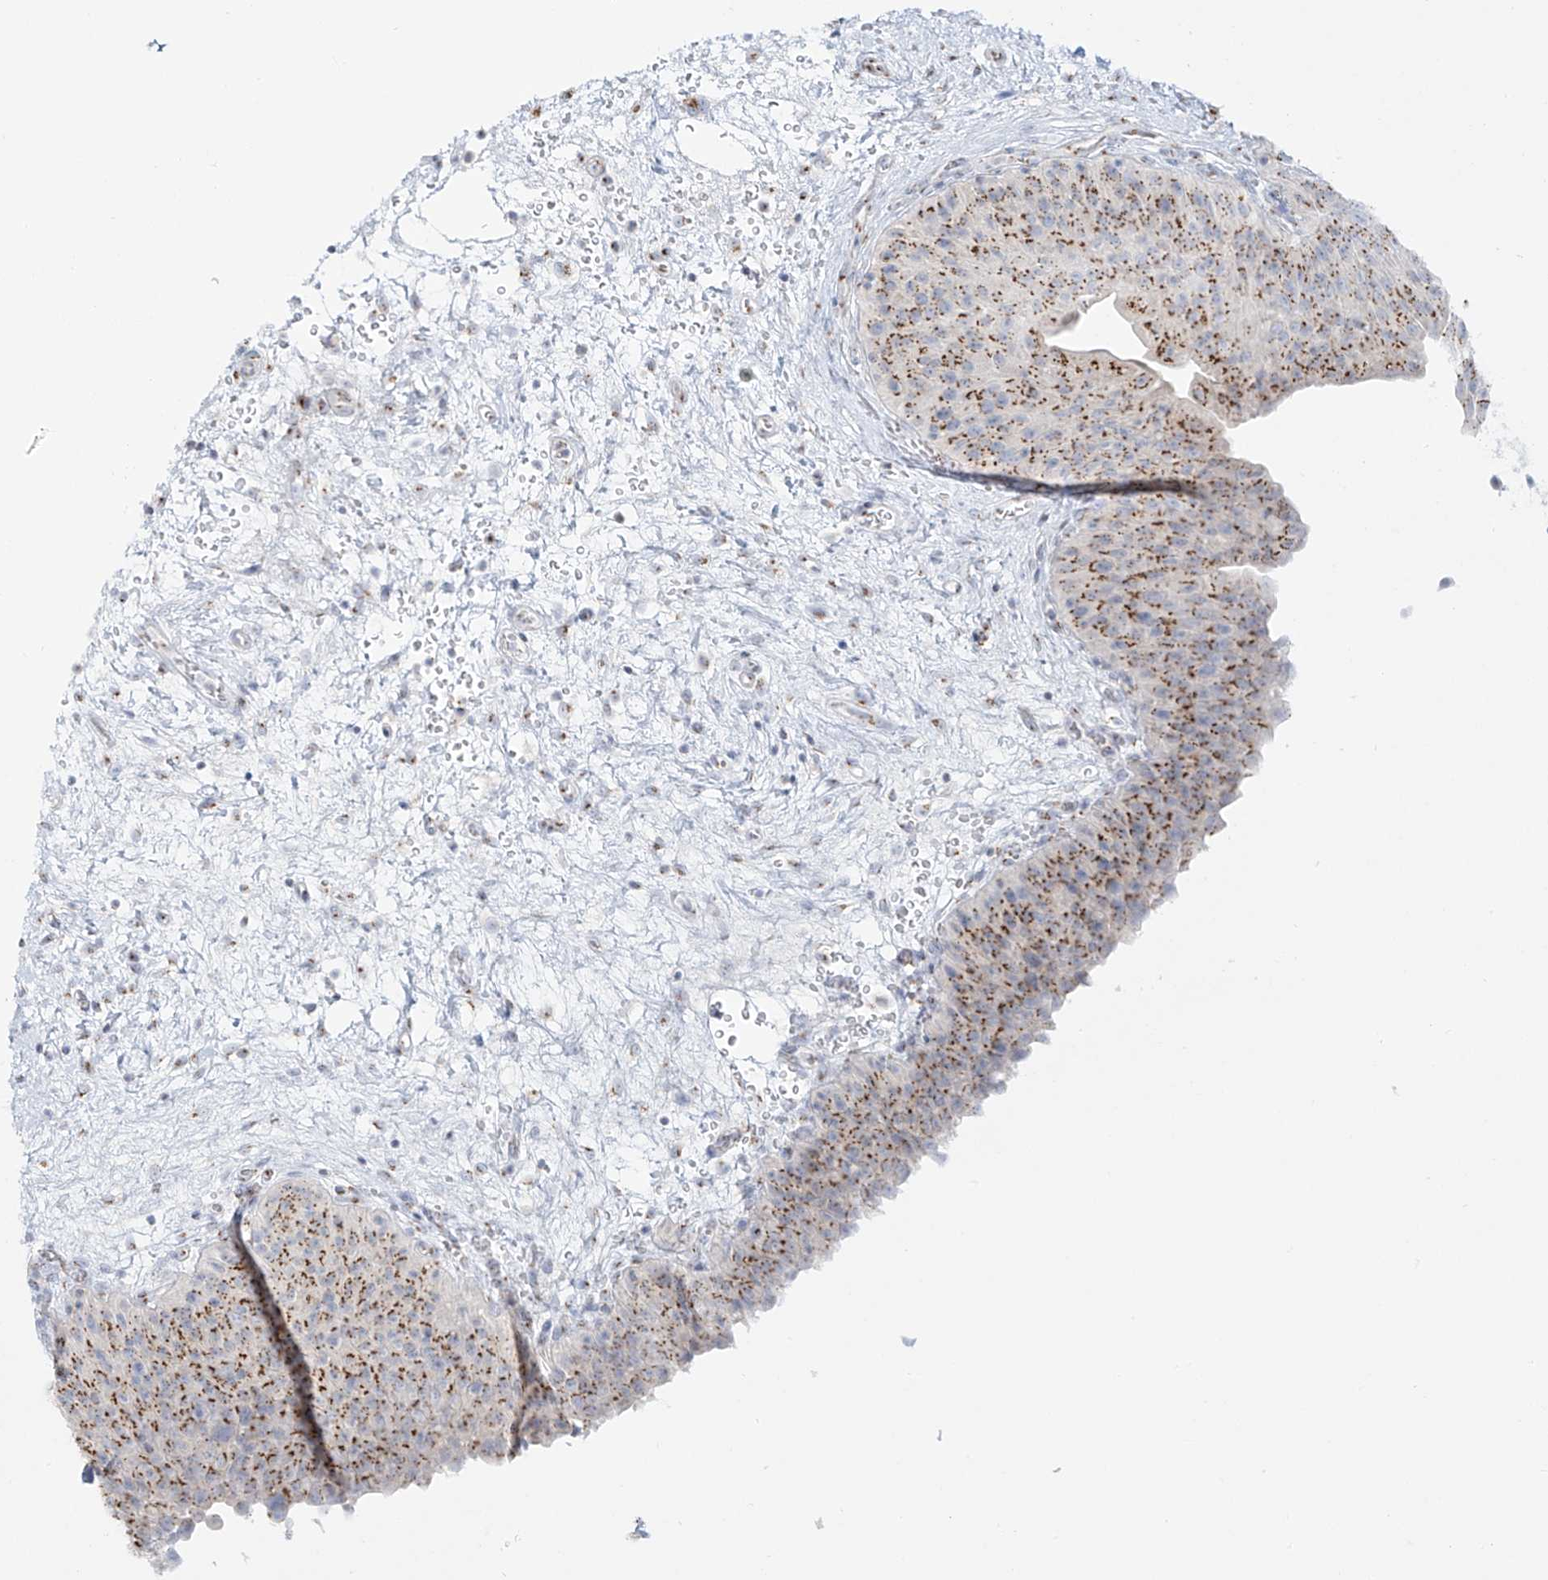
{"staining": {"intensity": "moderate", "quantity": ">75%", "location": "cytoplasmic/membranous"}, "tissue": "urinary bladder", "cell_type": "Urothelial cells", "image_type": "normal", "snomed": [{"axis": "morphology", "description": "Normal tissue, NOS"}, {"axis": "morphology", "description": "Dysplasia, NOS"}, {"axis": "topography", "description": "Urinary bladder"}], "caption": "A medium amount of moderate cytoplasmic/membranous expression is identified in about >75% of urothelial cells in normal urinary bladder.", "gene": "BSDC1", "patient": {"sex": "male", "age": 35}}